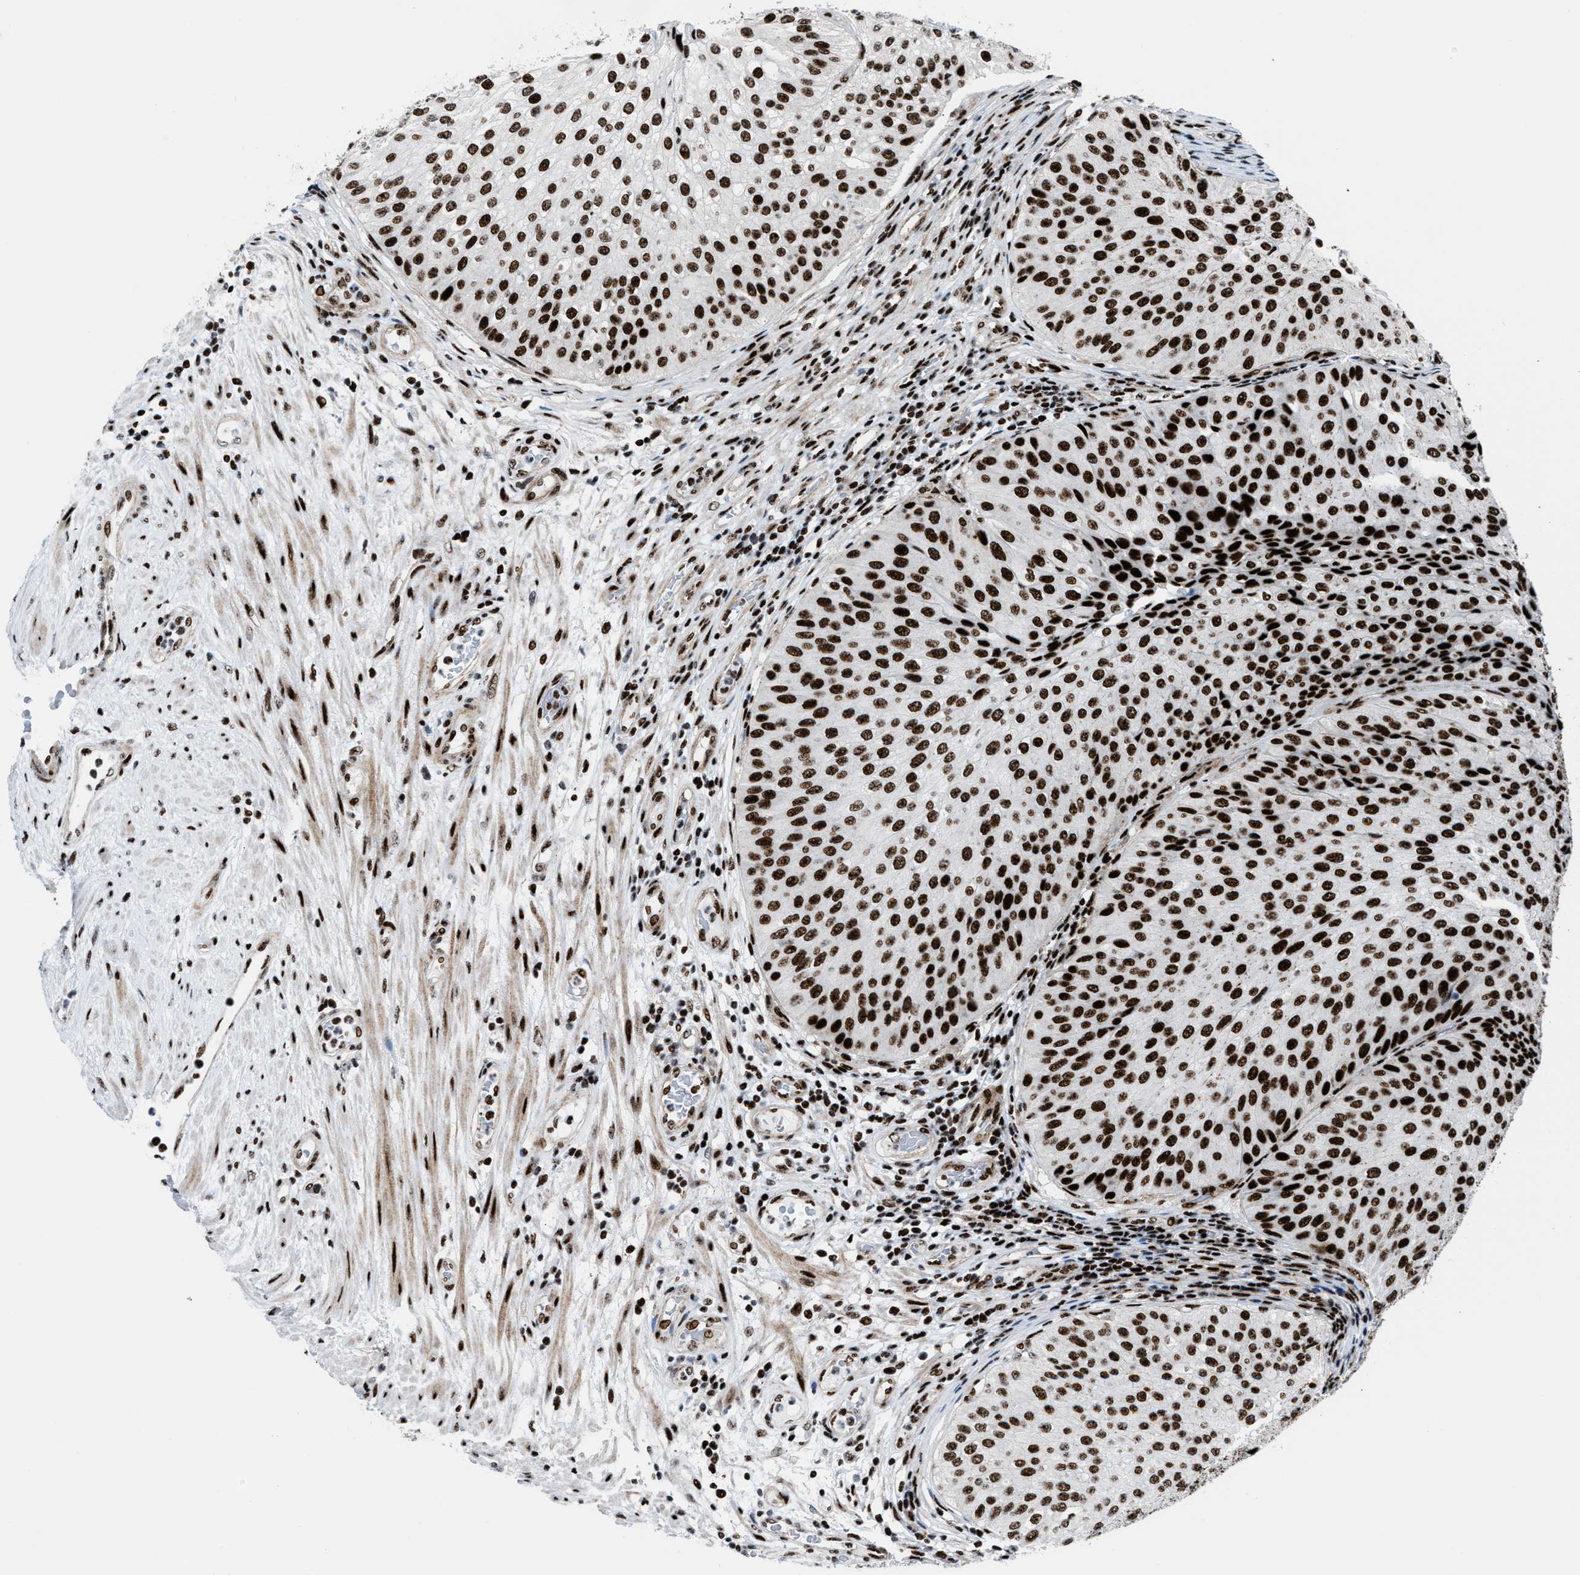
{"staining": {"intensity": "strong", "quantity": ">75%", "location": "nuclear"}, "tissue": "urothelial cancer", "cell_type": "Tumor cells", "image_type": "cancer", "snomed": [{"axis": "morphology", "description": "Urothelial carcinoma, Low grade"}, {"axis": "topography", "description": "Urinary bladder"}], "caption": "Immunohistochemistry photomicrograph of neoplastic tissue: human urothelial cancer stained using immunohistochemistry (IHC) demonstrates high levels of strong protein expression localized specifically in the nuclear of tumor cells, appearing as a nuclear brown color.", "gene": "NONO", "patient": {"sex": "male", "age": 67}}